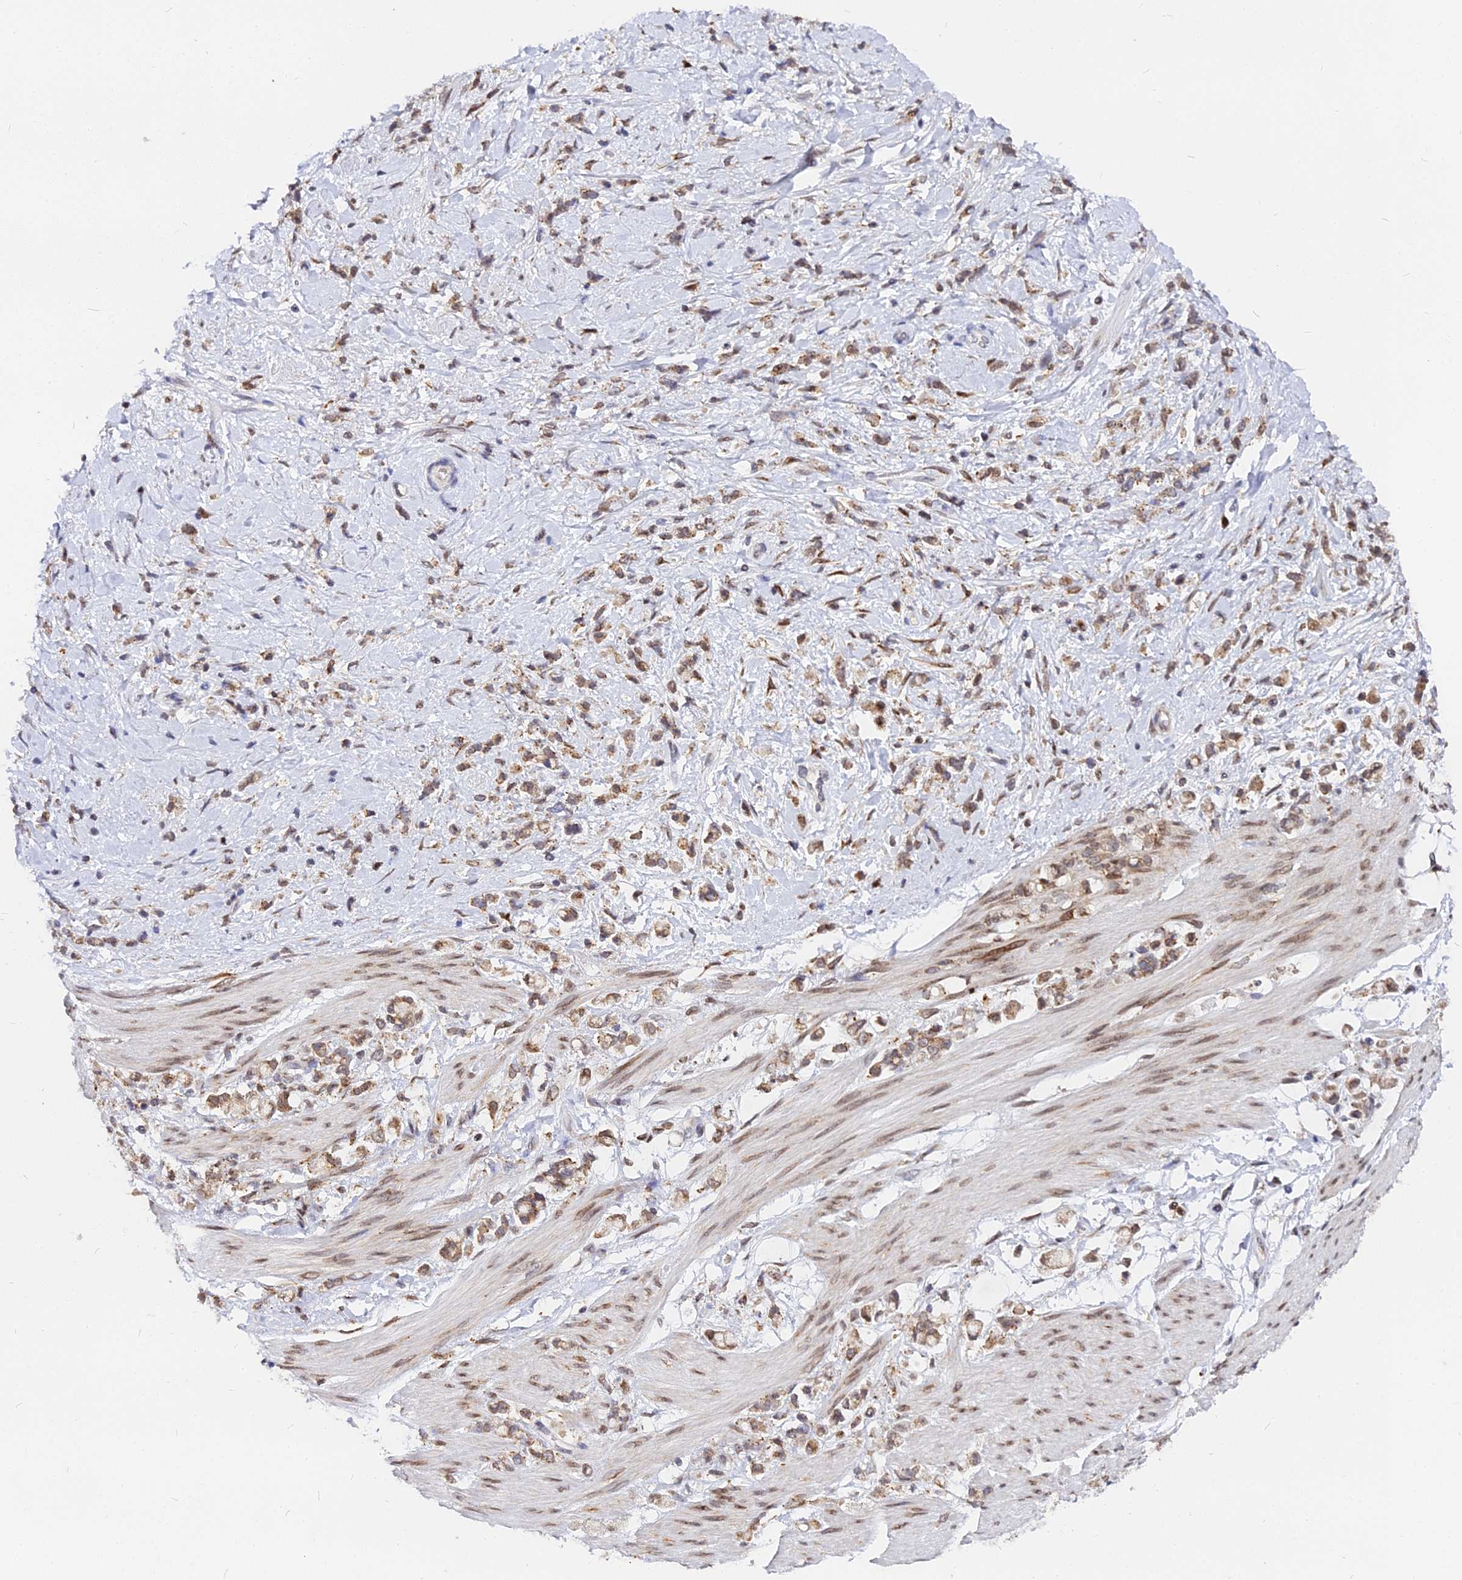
{"staining": {"intensity": "moderate", "quantity": ">75%", "location": "cytoplasmic/membranous"}, "tissue": "stomach cancer", "cell_type": "Tumor cells", "image_type": "cancer", "snomed": [{"axis": "morphology", "description": "Adenocarcinoma, NOS"}, {"axis": "topography", "description": "Stomach"}], "caption": "Human stomach cancer (adenocarcinoma) stained with a brown dye demonstrates moderate cytoplasmic/membranous positive positivity in approximately >75% of tumor cells.", "gene": "RNF121", "patient": {"sex": "female", "age": 60}}